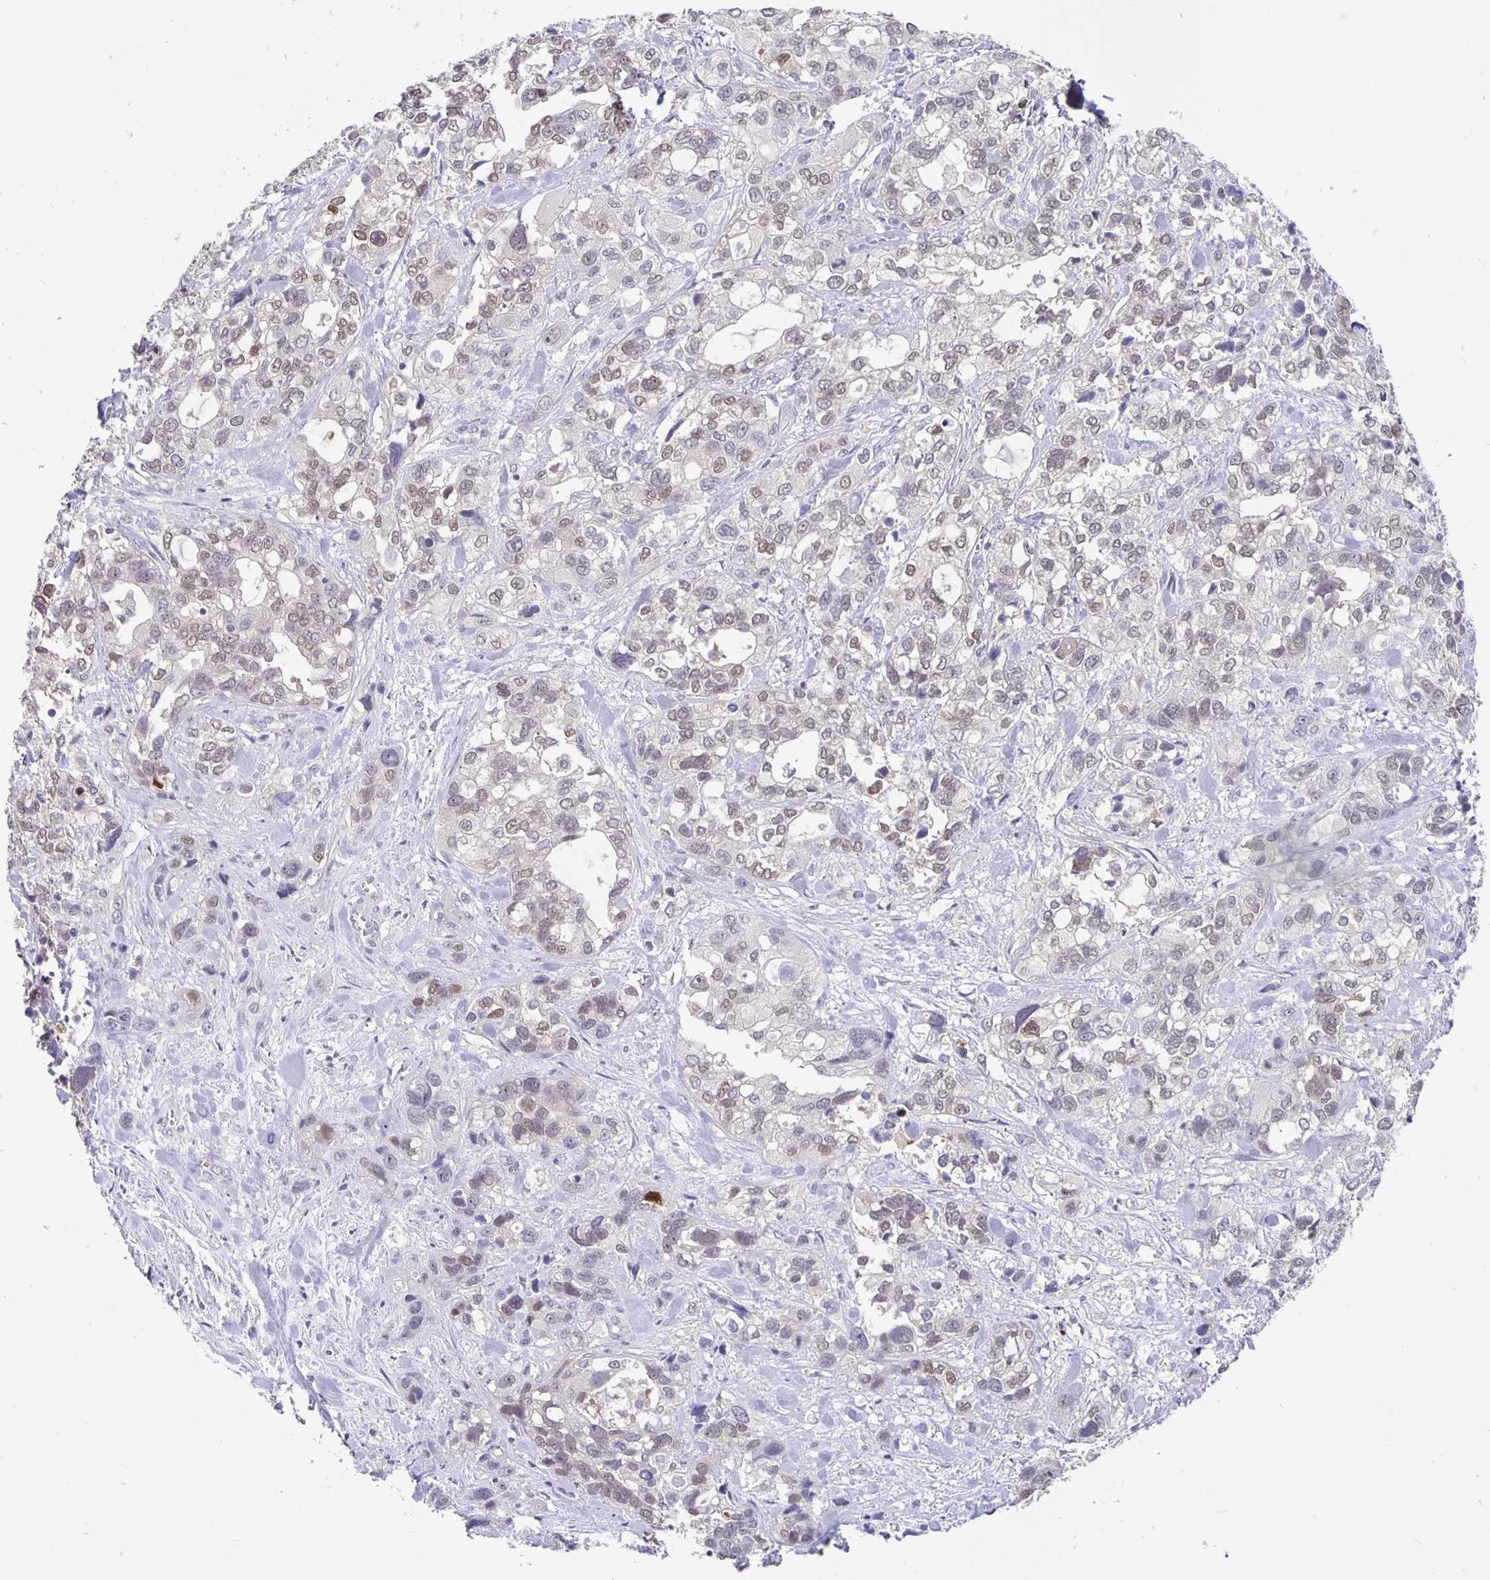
{"staining": {"intensity": "weak", "quantity": "<25%", "location": "nuclear"}, "tissue": "stomach cancer", "cell_type": "Tumor cells", "image_type": "cancer", "snomed": [{"axis": "morphology", "description": "Adenocarcinoma, NOS"}, {"axis": "topography", "description": "Stomach, upper"}], "caption": "The histopathology image shows no significant expression in tumor cells of stomach cancer (adenocarcinoma).", "gene": "ZNF691", "patient": {"sex": "female", "age": 81}}